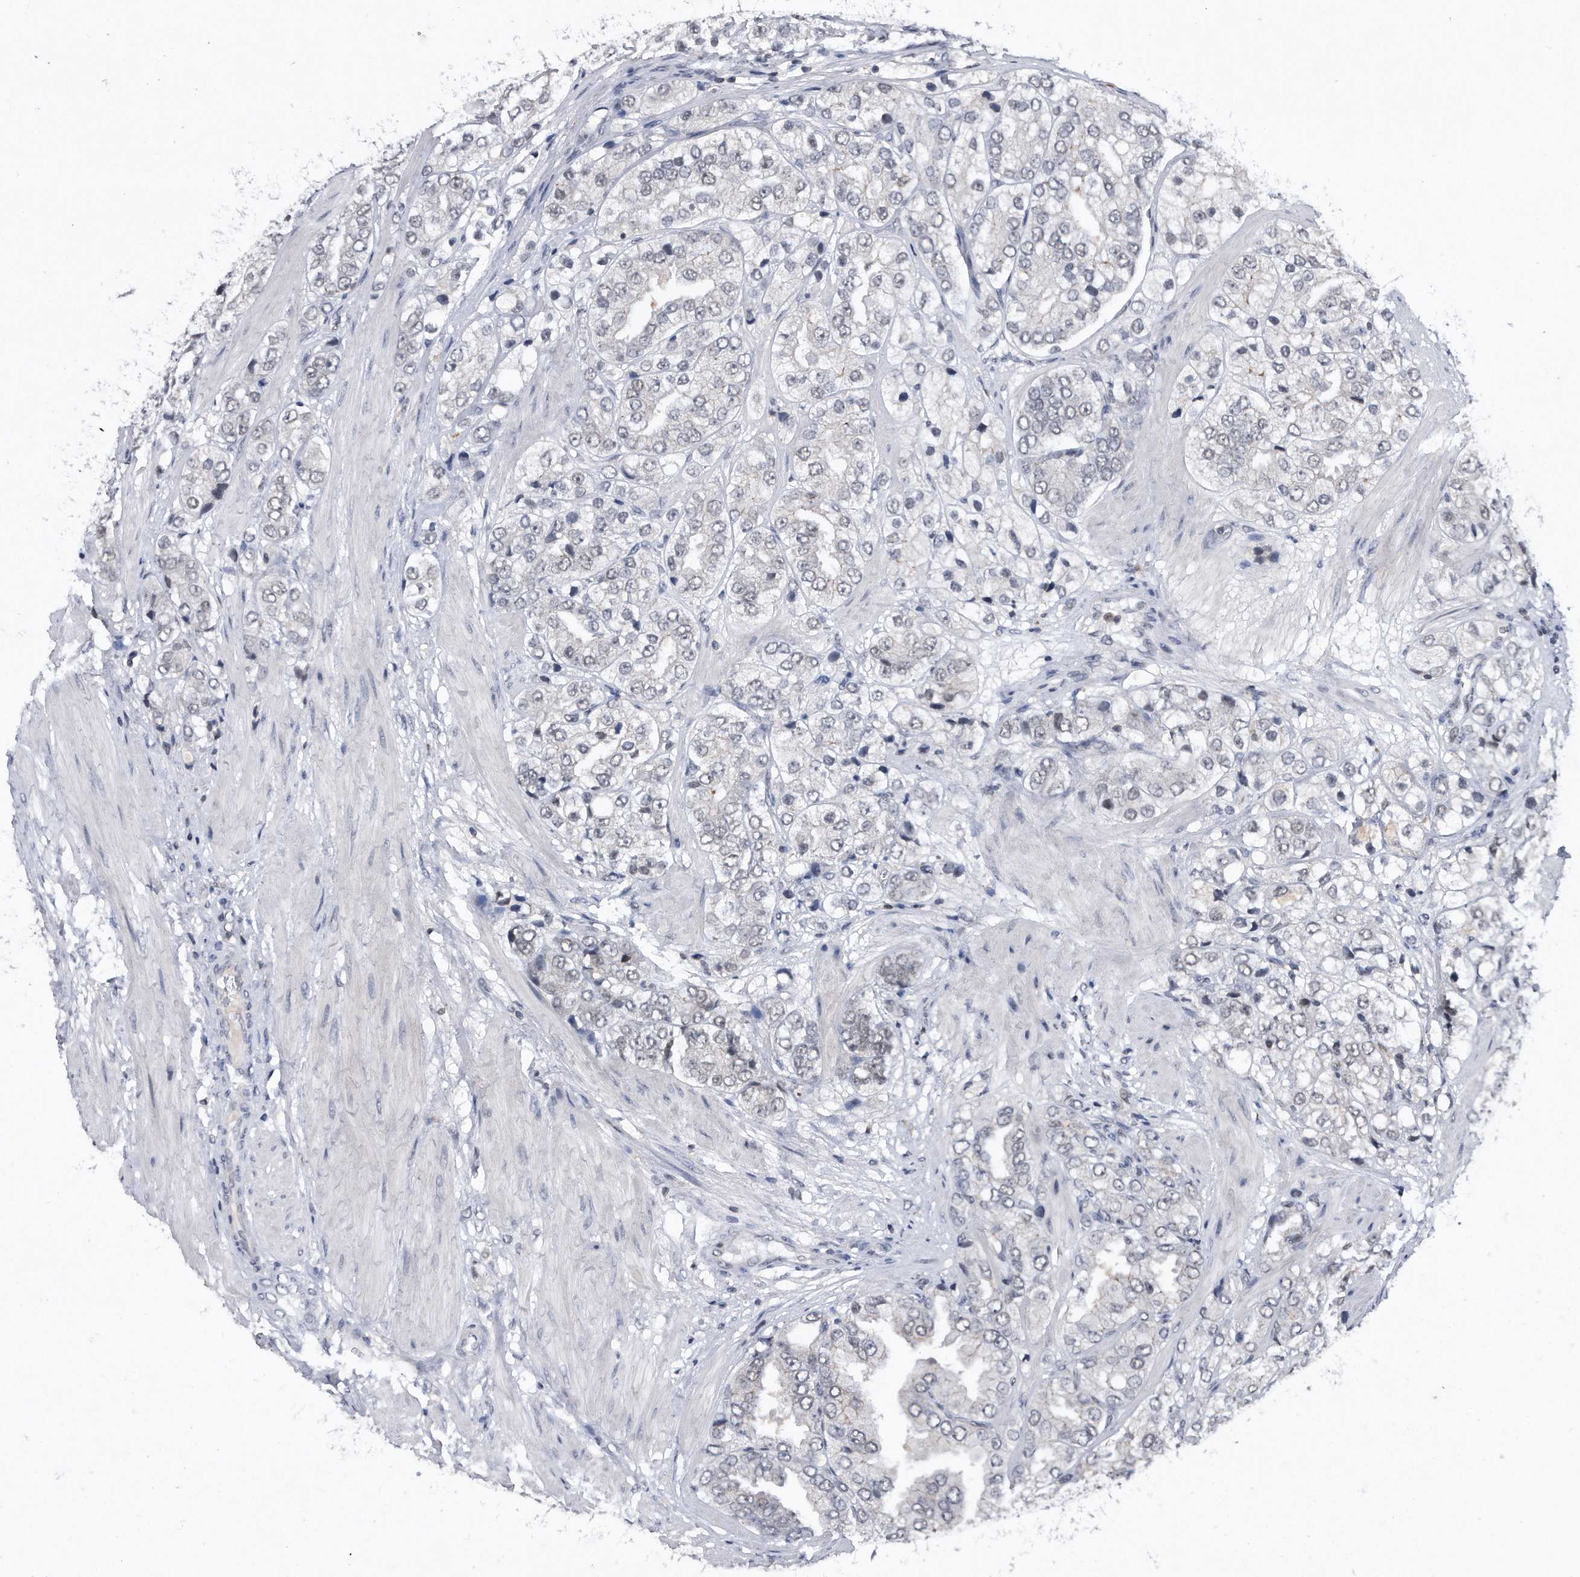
{"staining": {"intensity": "negative", "quantity": "none", "location": "none"}, "tissue": "prostate cancer", "cell_type": "Tumor cells", "image_type": "cancer", "snomed": [{"axis": "morphology", "description": "Adenocarcinoma, High grade"}, {"axis": "topography", "description": "Prostate"}], "caption": "Immunohistochemical staining of human high-grade adenocarcinoma (prostate) exhibits no significant expression in tumor cells. (DAB (3,3'-diaminobenzidine) IHC with hematoxylin counter stain).", "gene": "VIRMA", "patient": {"sex": "male", "age": 50}}